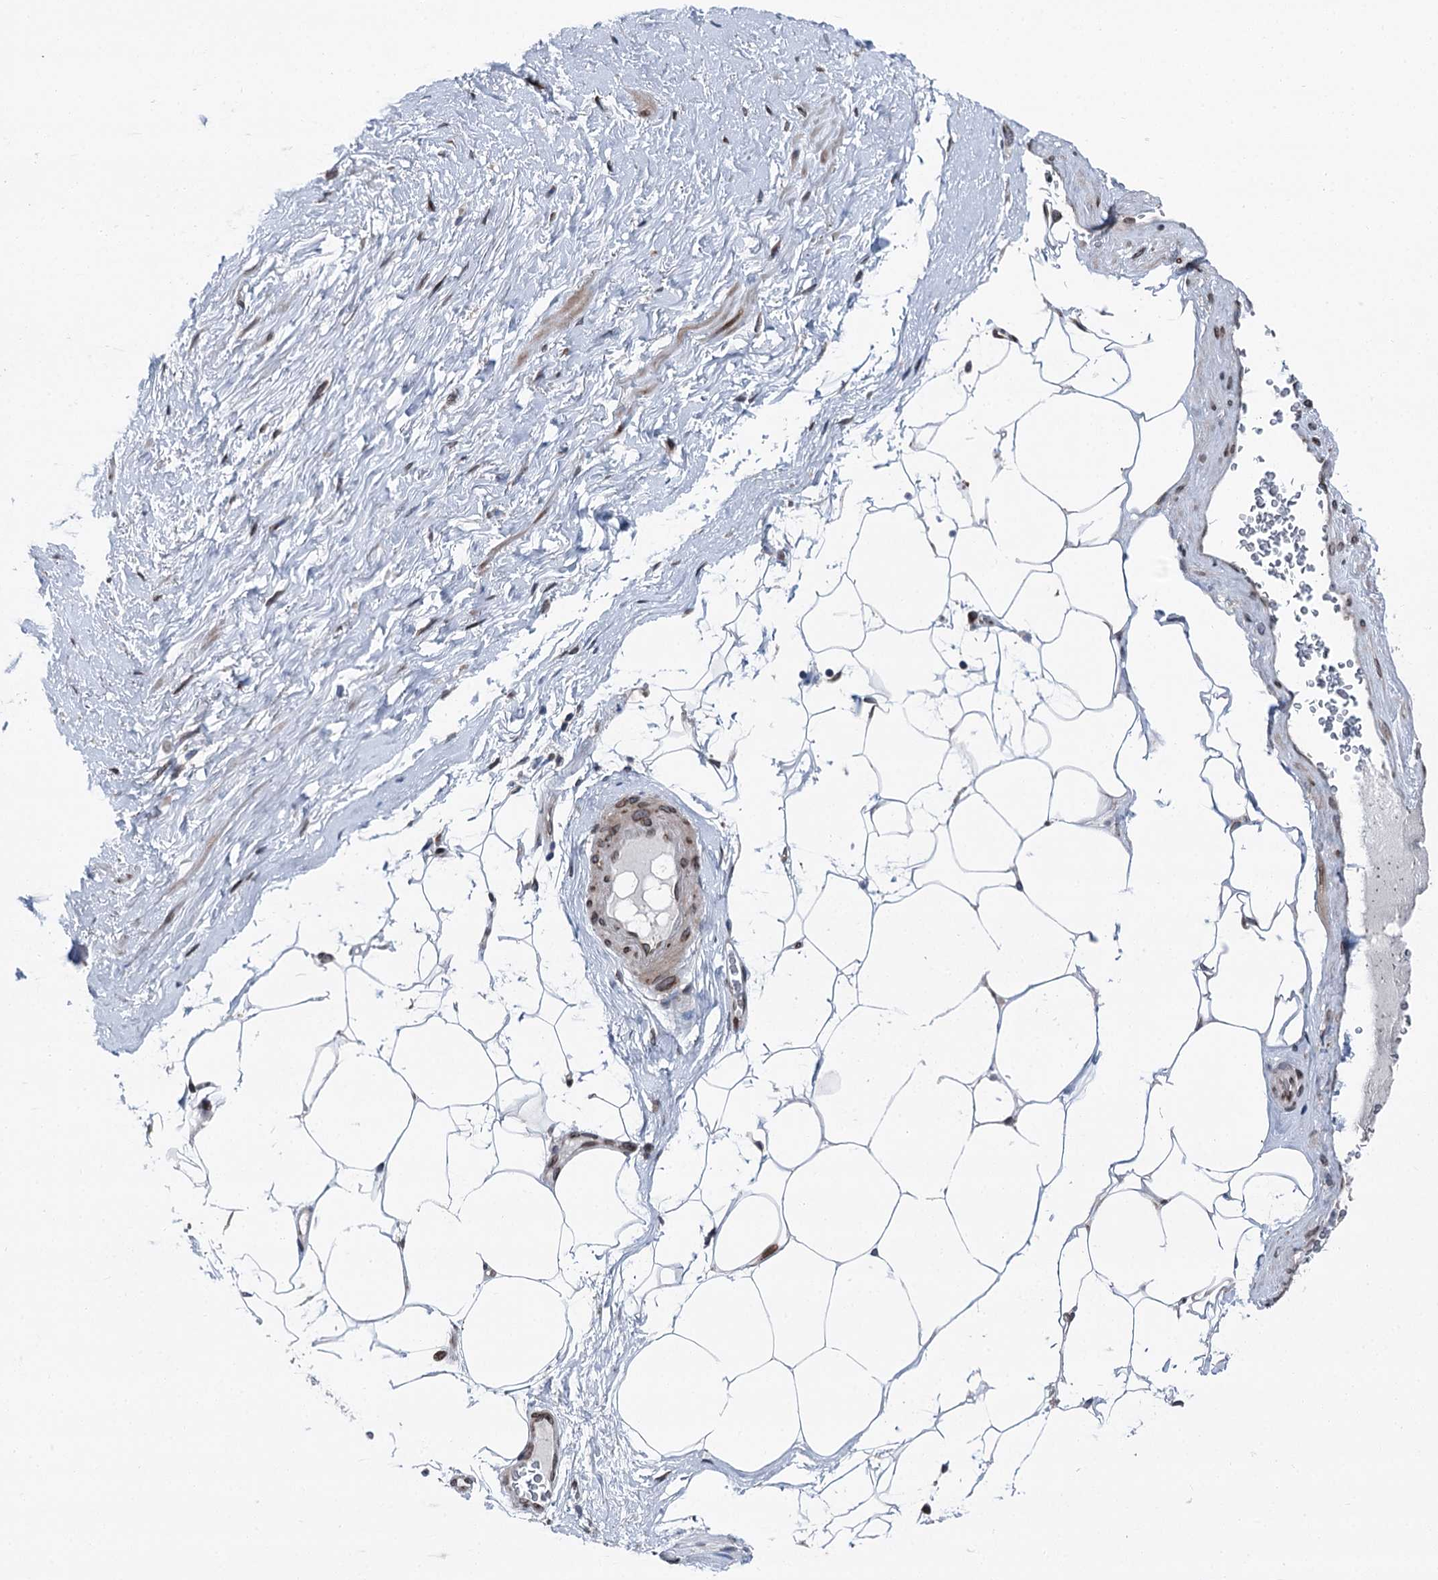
{"staining": {"intensity": "moderate", "quantity": "25%-75%", "location": "cytoplasmic/membranous,nuclear"}, "tissue": "adipose tissue", "cell_type": "Adipocytes", "image_type": "normal", "snomed": [{"axis": "morphology", "description": "Normal tissue, NOS"}, {"axis": "morphology", "description": "Adenocarcinoma, Low grade"}, {"axis": "topography", "description": "Prostate"}, {"axis": "topography", "description": "Peripheral nerve tissue"}], "caption": "The immunohistochemical stain highlights moderate cytoplasmic/membranous,nuclear expression in adipocytes of normal adipose tissue.", "gene": "MRPL14", "patient": {"sex": "male", "age": 63}}